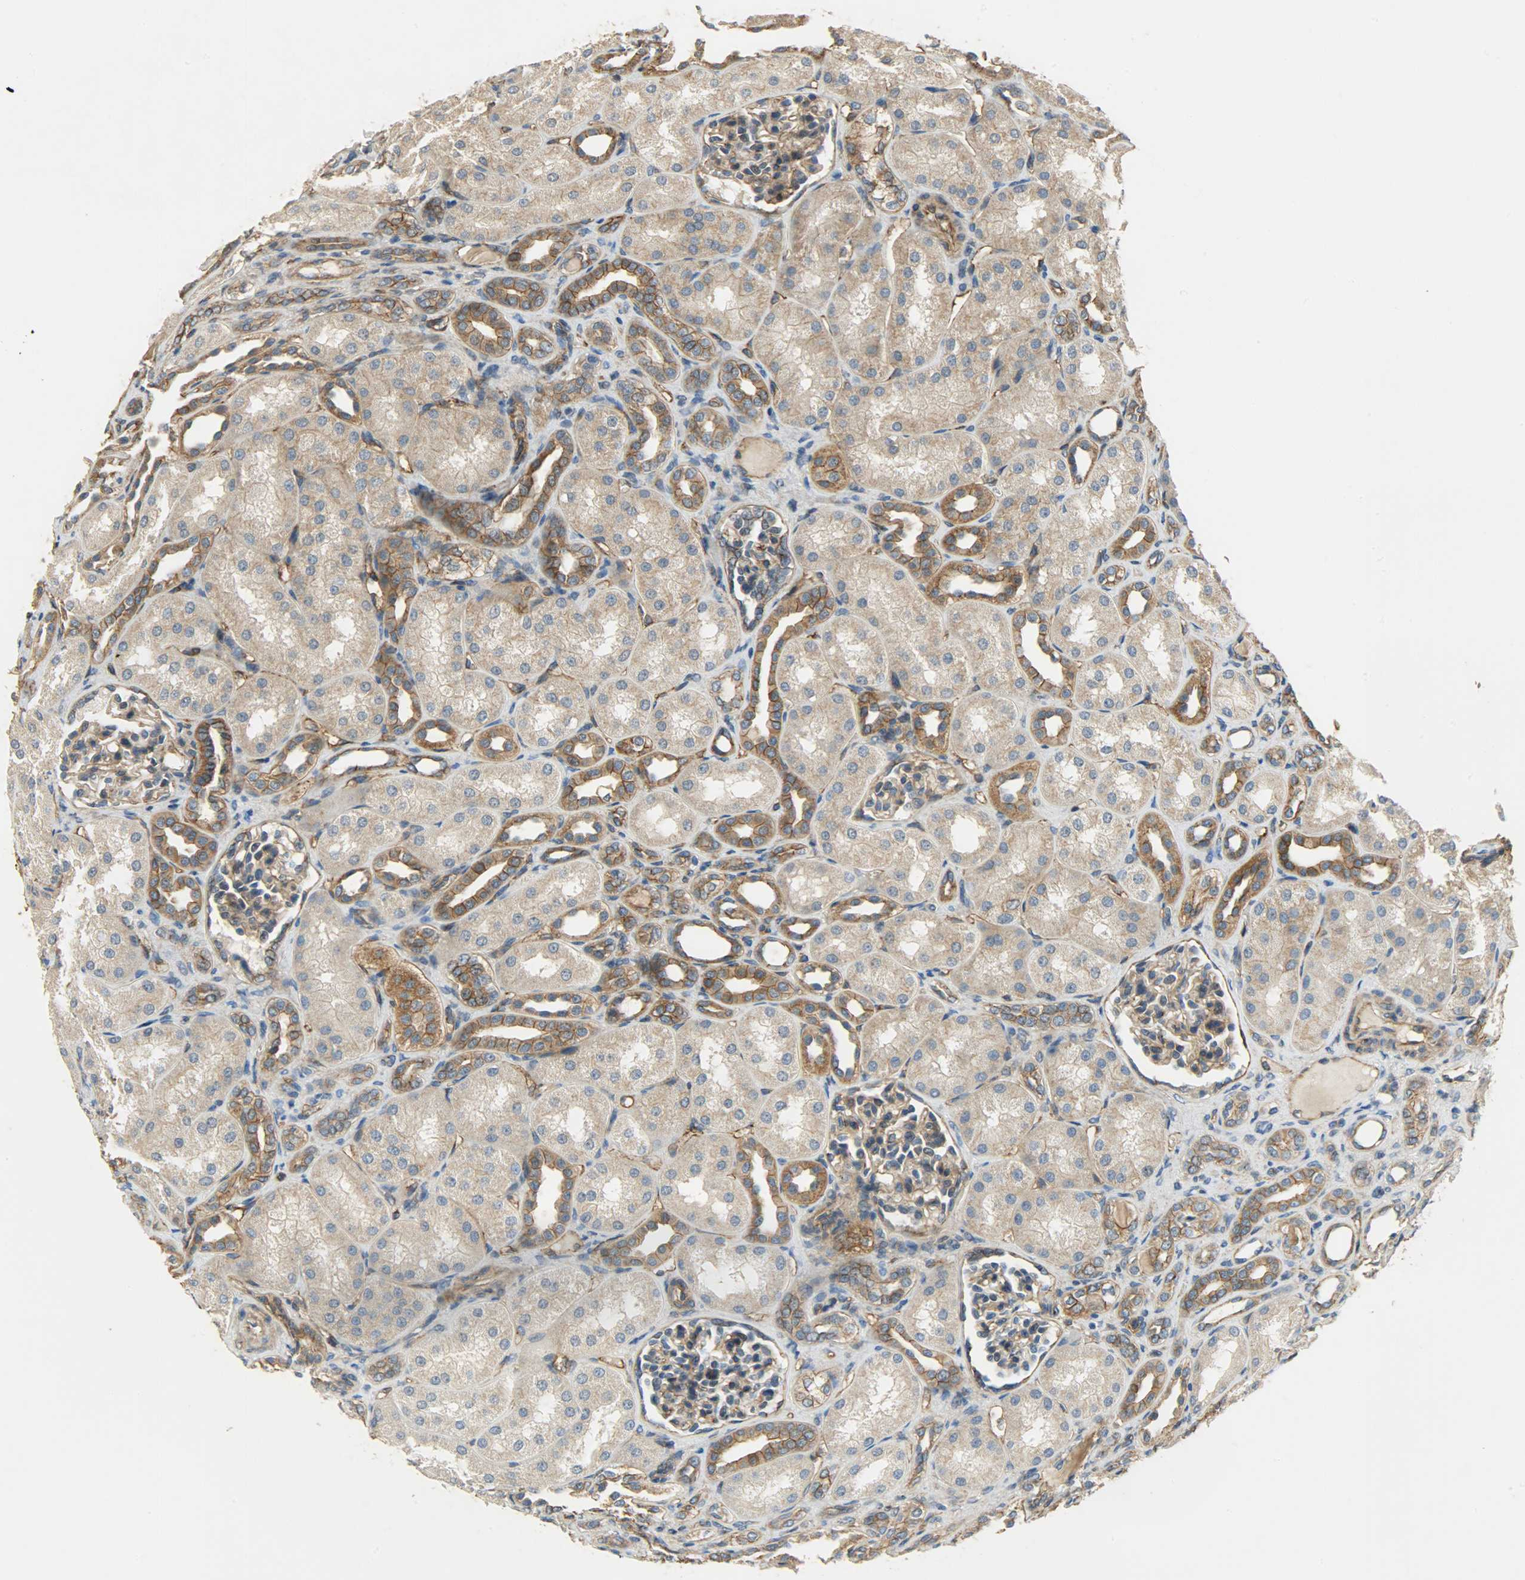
{"staining": {"intensity": "moderate", "quantity": ">75%", "location": "cytoplasmic/membranous"}, "tissue": "kidney", "cell_type": "Cells in glomeruli", "image_type": "normal", "snomed": [{"axis": "morphology", "description": "Normal tissue, NOS"}, {"axis": "topography", "description": "Kidney"}], "caption": "Brown immunohistochemical staining in benign kidney shows moderate cytoplasmic/membranous positivity in approximately >75% of cells in glomeruli. (DAB = brown stain, brightfield microscopy at high magnification).", "gene": "KIAA1217", "patient": {"sex": "male", "age": 7}}